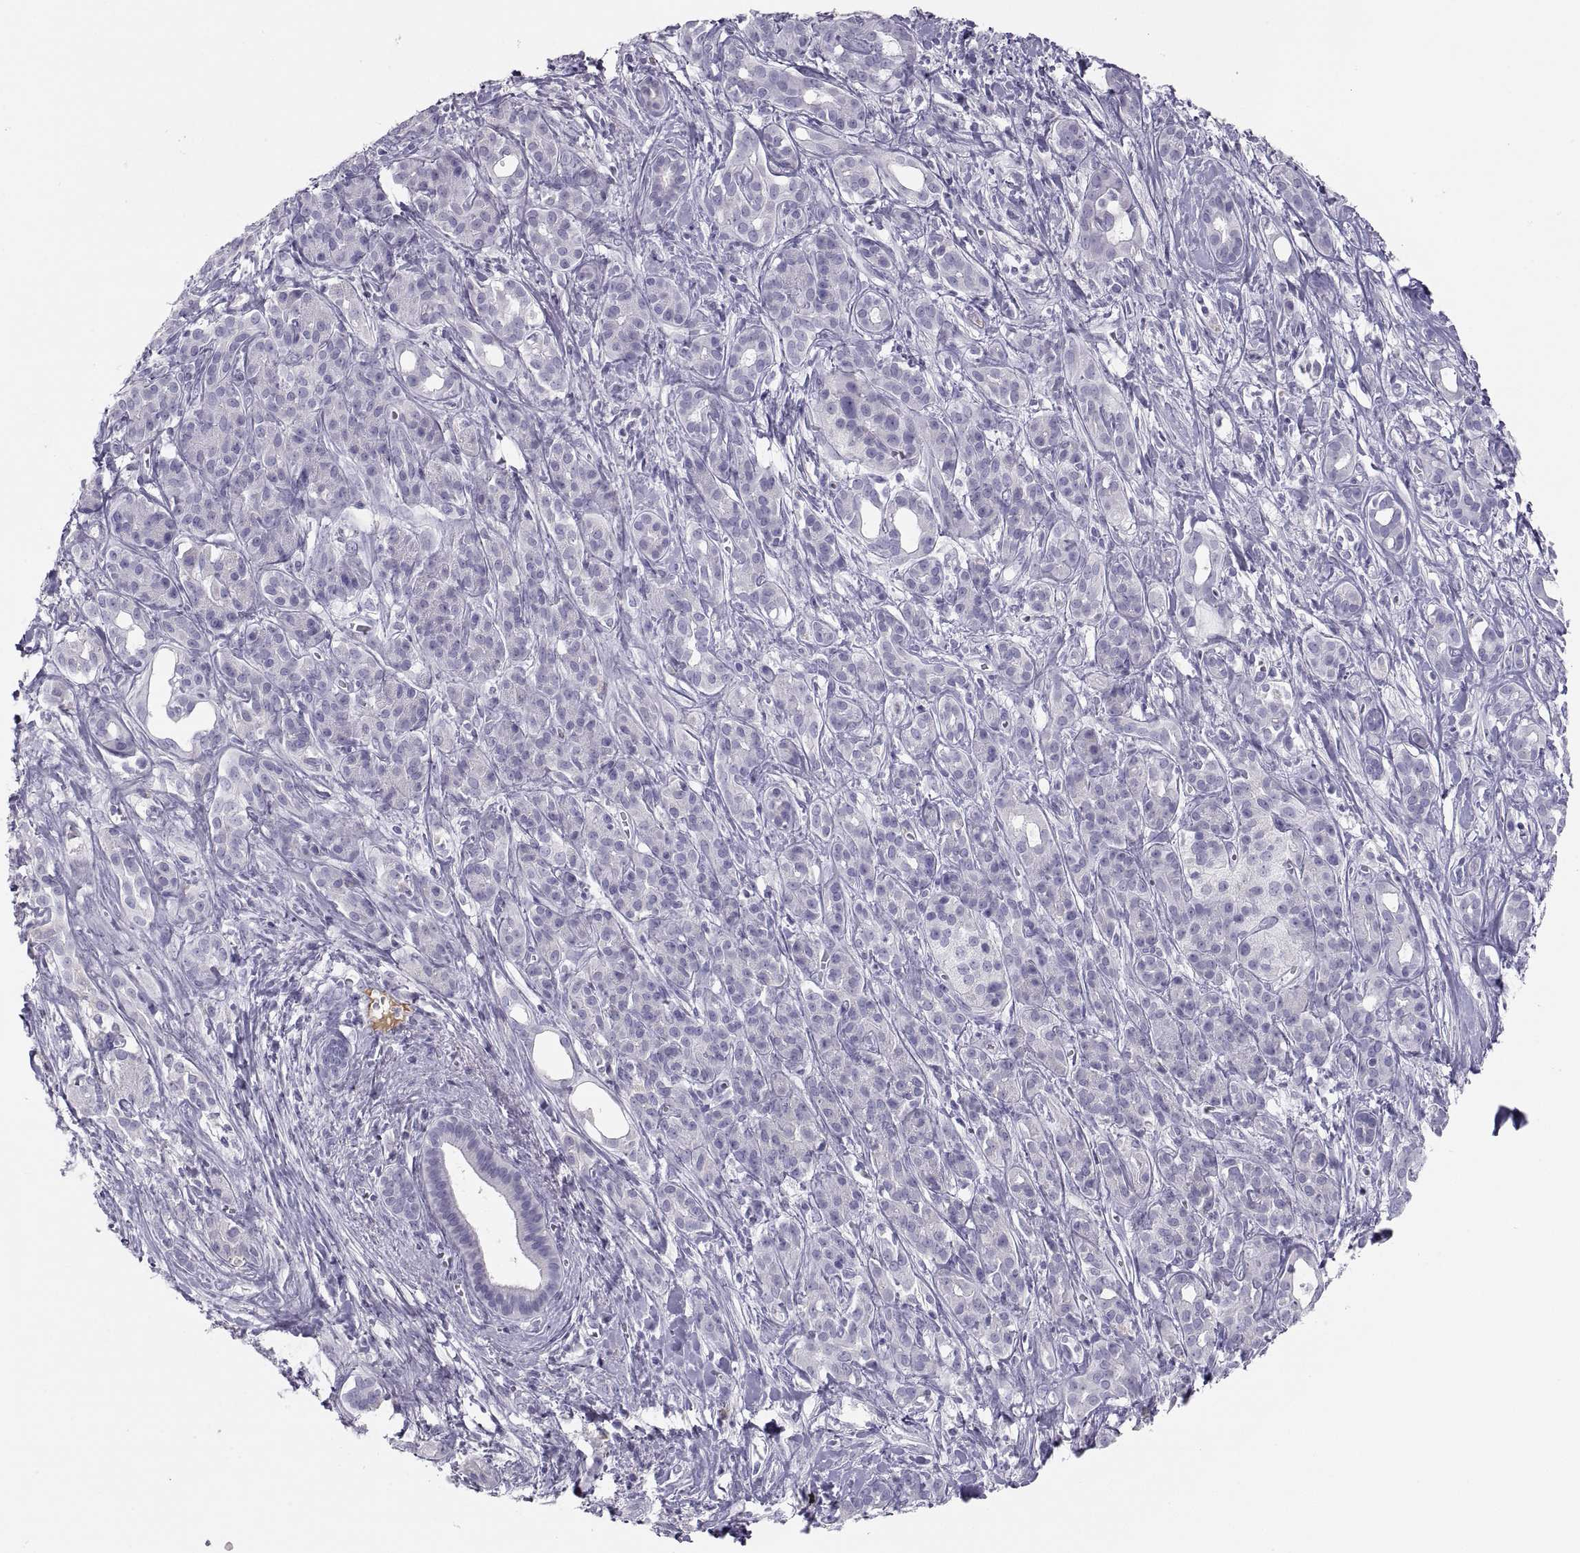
{"staining": {"intensity": "negative", "quantity": "none", "location": "none"}, "tissue": "pancreatic cancer", "cell_type": "Tumor cells", "image_type": "cancer", "snomed": [{"axis": "morphology", "description": "Adenocarcinoma, NOS"}, {"axis": "topography", "description": "Pancreas"}], "caption": "Immunohistochemistry (IHC) image of neoplastic tissue: human adenocarcinoma (pancreatic) stained with DAB (3,3'-diaminobenzidine) reveals no significant protein staining in tumor cells.", "gene": "MAGEB2", "patient": {"sex": "male", "age": 61}}